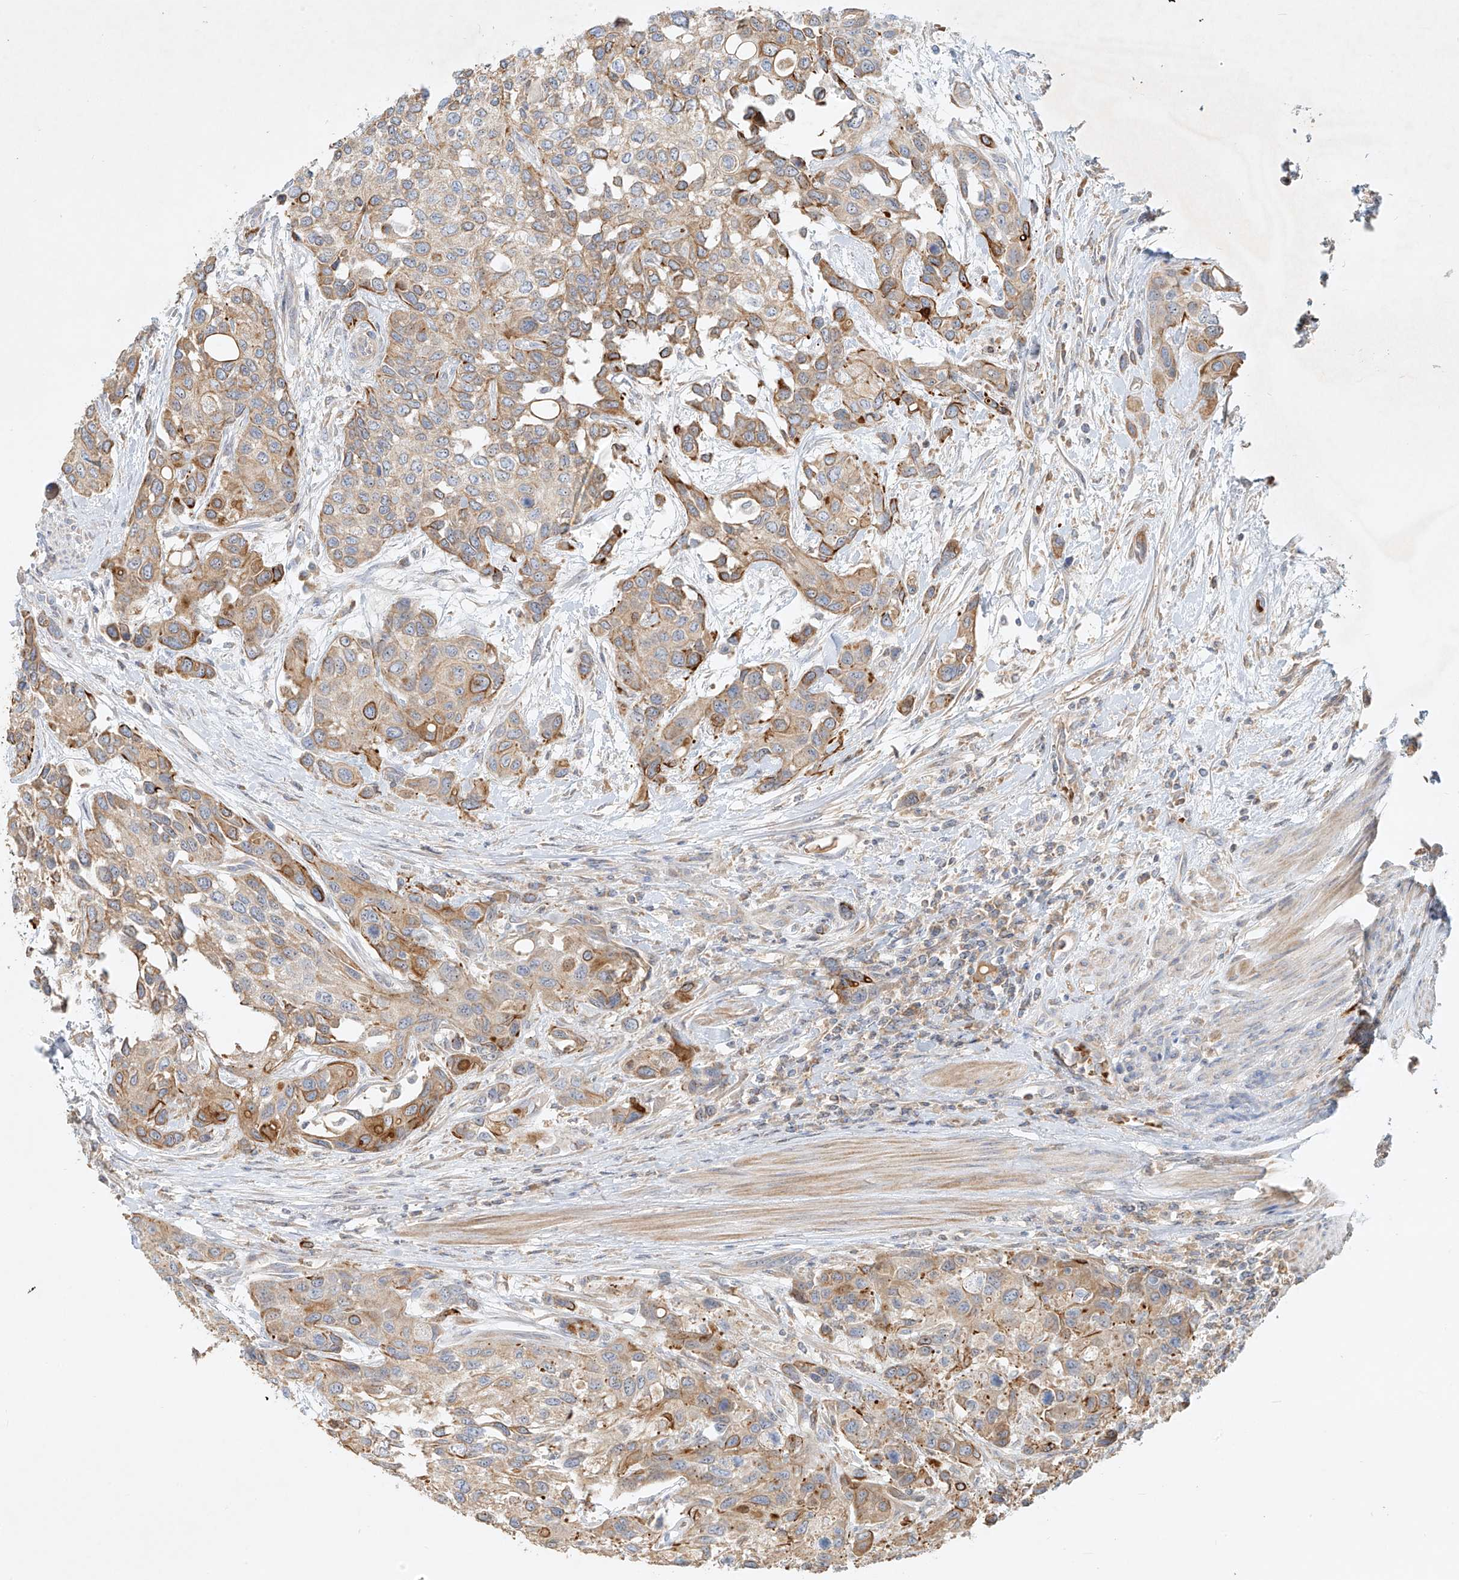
{"staining": {"intensity": "moderate", "quantity": ">75%", "location": "cytoplasmic/membranous"}, "tissue": "urothelial cancer", "cell_type": "Tumor cells", "image_type": "cancer", "snomed": [{"axis": "morphology", "description": "Normal tissue, NOS"}, {"axis": "morphology", "description": "Urothelial carcinoma, High grade"}, {"axis": "topography", "description": "Vascular tissue"}, {"axis": "topography", "description": "Urinary bladder"}], "caption": "IHC histopathology image of neoplastic tissue: high-grade urothelial carcinoma stained using IHC demonstrates medium levels of moderate protein expression localized specifically in the cytoplasmic/membranous of tumor cells, appearing as a cytoplasmic/membranous brown color.", "gene": "KPNA7", "patient": {"sex": "female", "age": 56}}